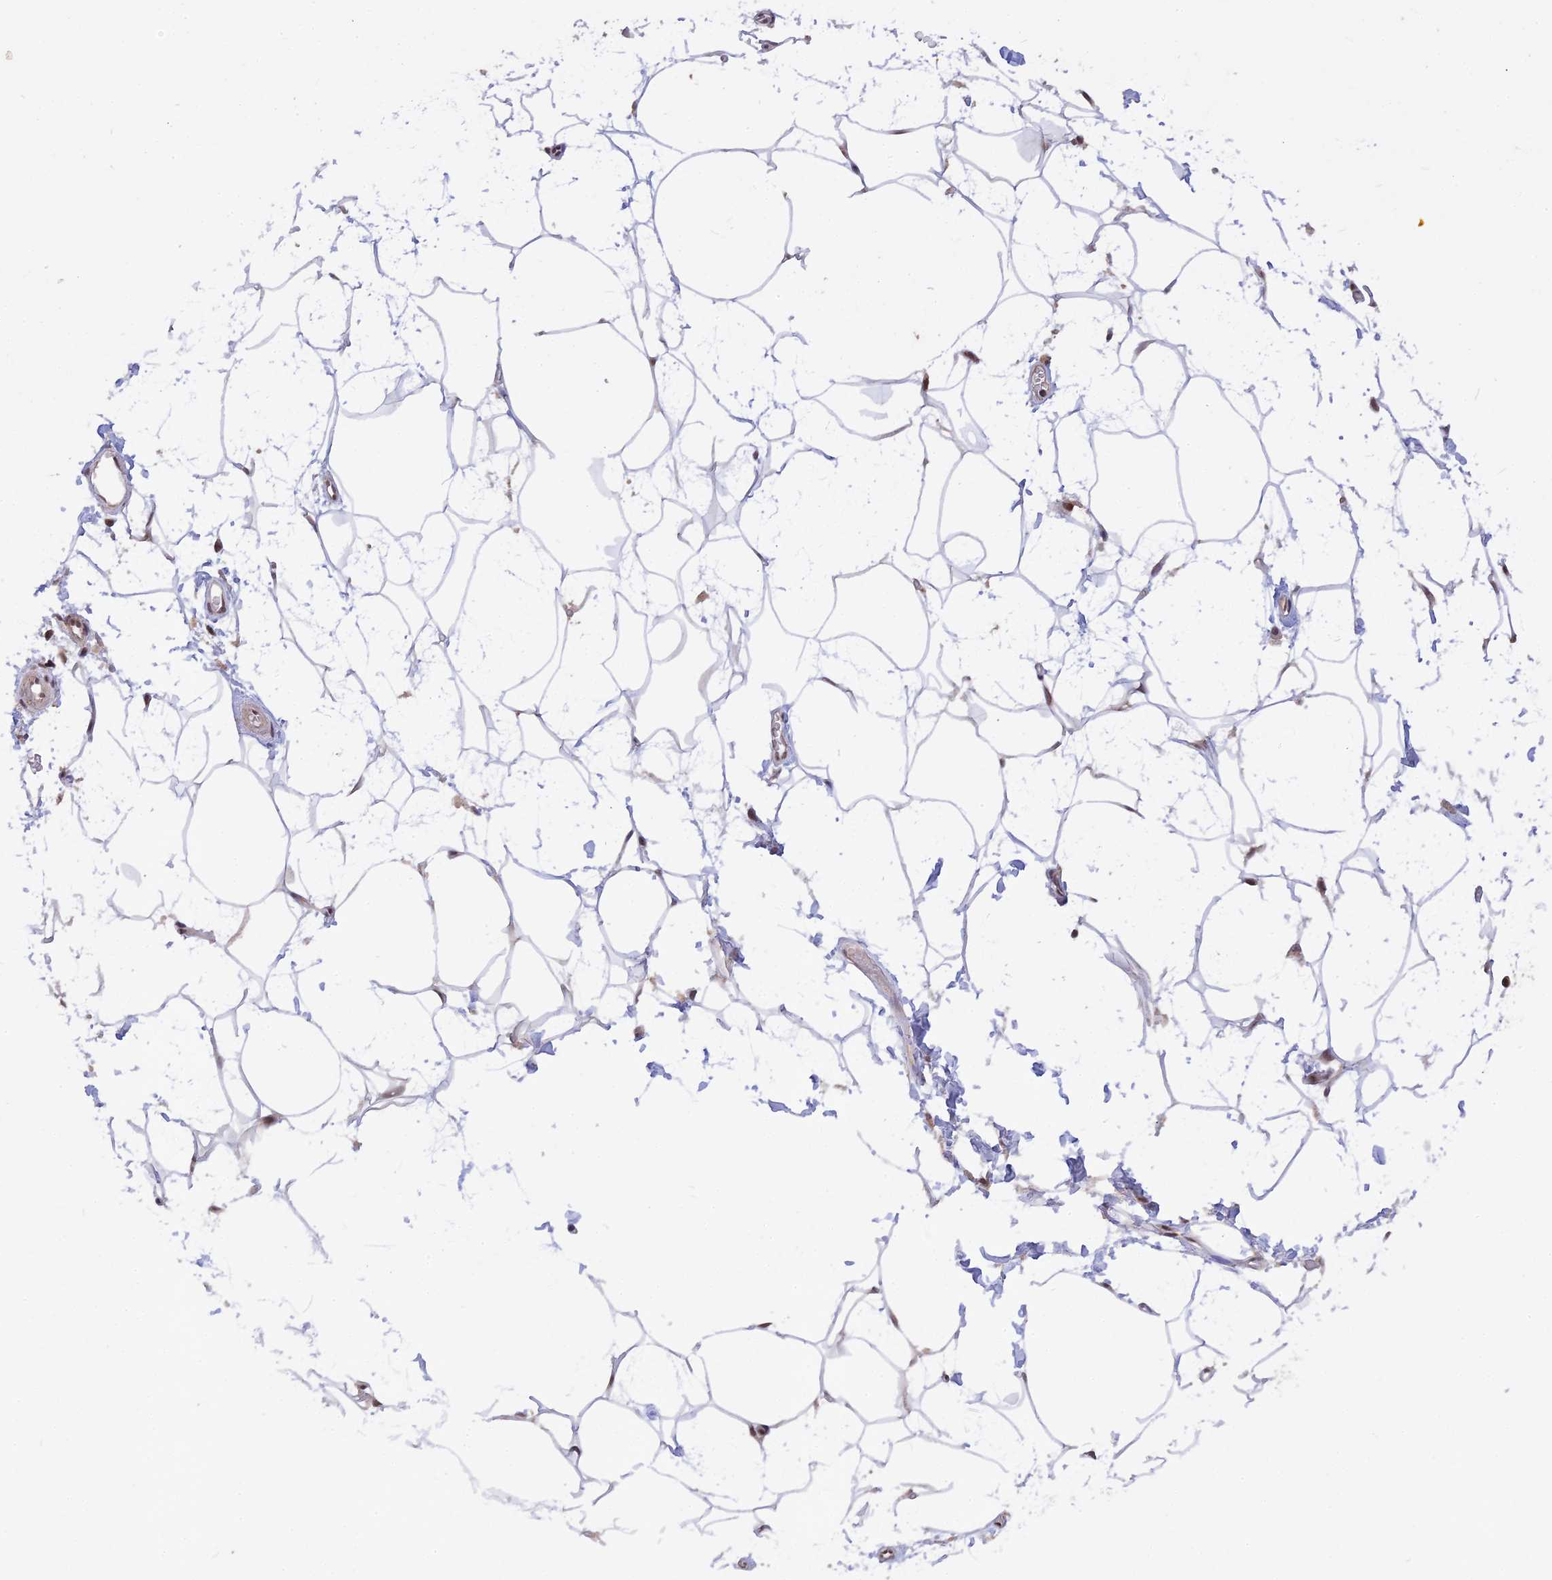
{"staining": {"intensity": "weak", "quantity": ">75%", "location": "cytoplasmic/membranous,nuclear"}, "tissue": "adipose tissue", "cell_type": "Adipocytes", "image_type": "normal", "snomed": [{"axis": "morphology", "description": "Normal tissue, NOS"}, {"axis": "morphology", "description": "Adenocarcinoma, NOS"}, {"axis": "topography", "description": "Rectum"}, {"axis": "topography", "description": "Vagina"}, {"axis": "topography", "description": "Peripheral nerve tissue"}], "caption": "A brown stain shows weak cytoplasmic/membranous,nuclear positivity of a protein in adipocytes of benign adipose tissue. The staining was performed using DAB to visualize the protein expression in brown, while the nuclei were stained in blue with hematoxylin (Magnification: 20x).", "gene": "POLR2C", "patient": {"sex": "female", "age": 71}}